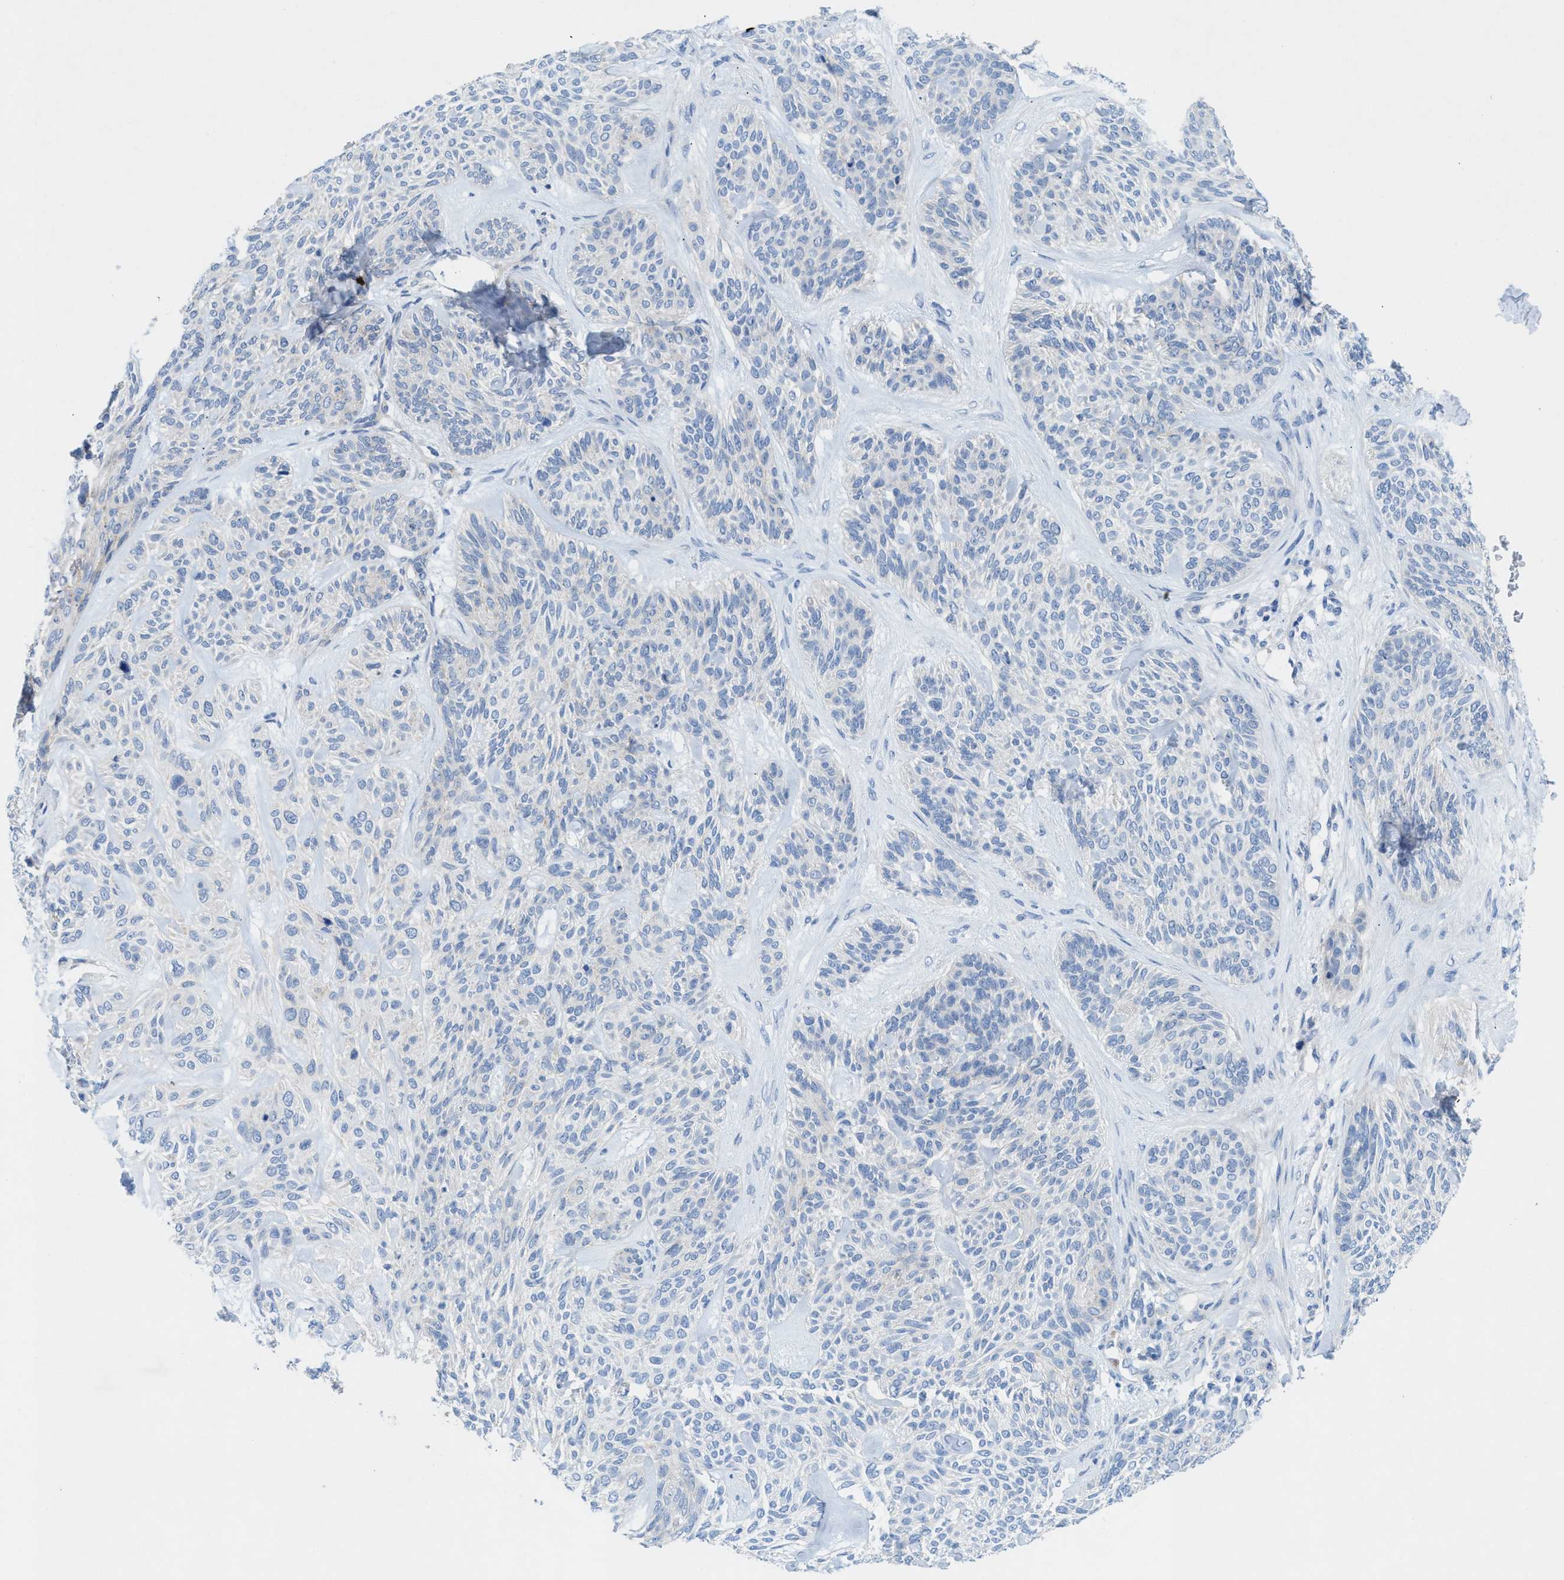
{"staining": {"intensity": "negative", "quantity": "none", "location": "none"}, "tissue": "skin cancer", "cell_type": "Tumor cells", "image_type": "cancer", "snomed": [{"axis": "morphology", "description": "Basal cell carcinoma"}, {"axis": "topography", "description": "Skin"}], "caption": "This image is of skin cancer (basal cell carcinoma) stained with immunohistochemistry (IHC) to label a protein in brown with the nuclei are counter-stained blue. There is no expression in tumor cells.", "gene": "CMTM1", "patient": {"sex": "male", "age": 55}}